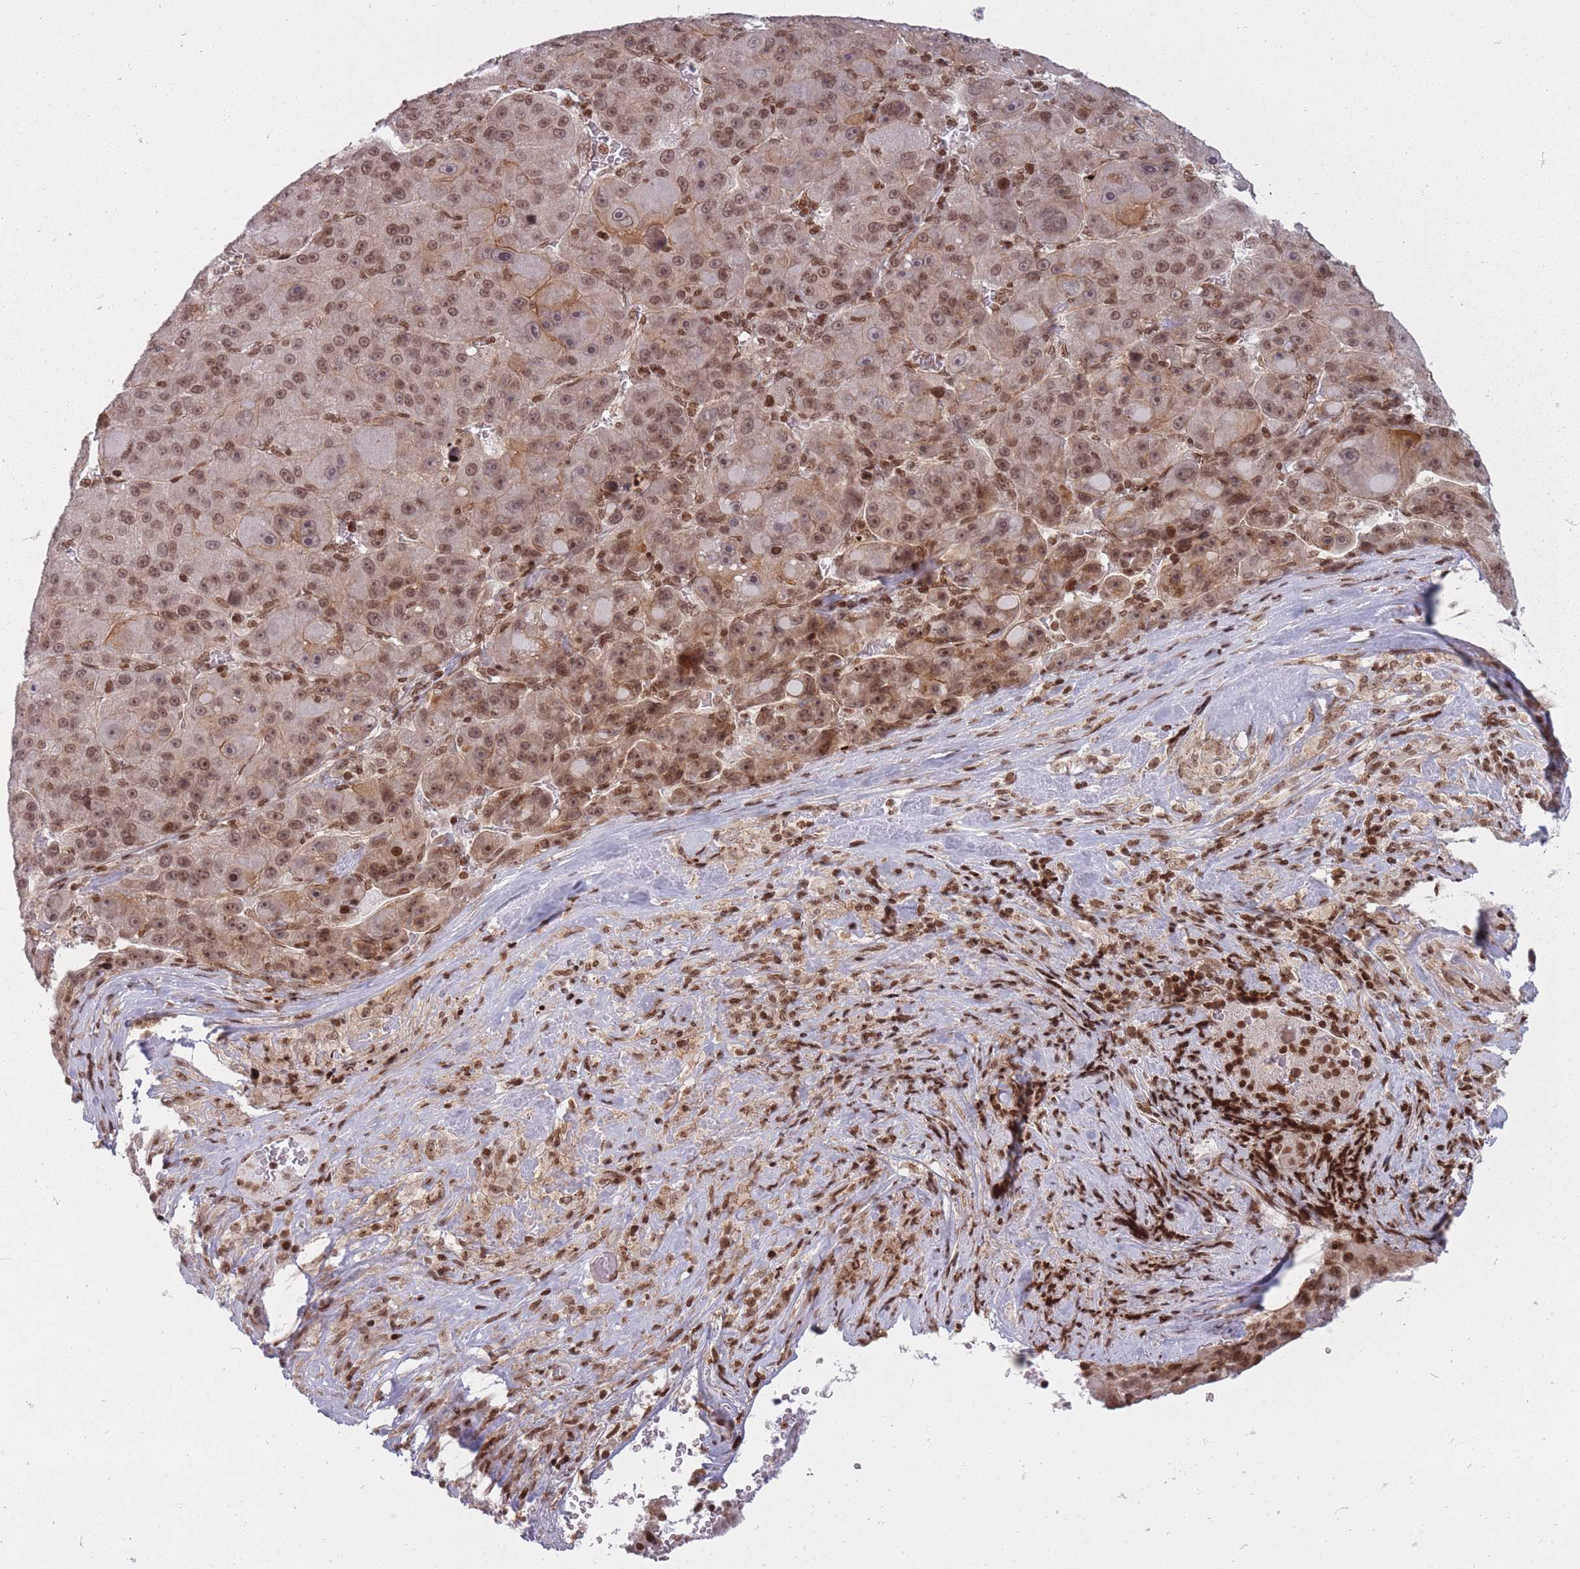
{"staining": {"intensity": "moderate", "quantity": ">75%", "location": "cytoplasmic/membranous,nuclear"}, "tissue": "liver cancer", "cell_type": "Tumor cells", "image_type": "cancer", "snomed": [{"axis": "morphology", "description": "Carcinoma, Hepatocellular, NOS"}, {"axis": "topography", "description": "Liver"}], "caption": "Human hepatocellular carcinoma (liver) stained with a protein marker displays moderate staining in tumor cells.", "gene": "TMC6", "patient": {"sex": "male", "age": 76}}